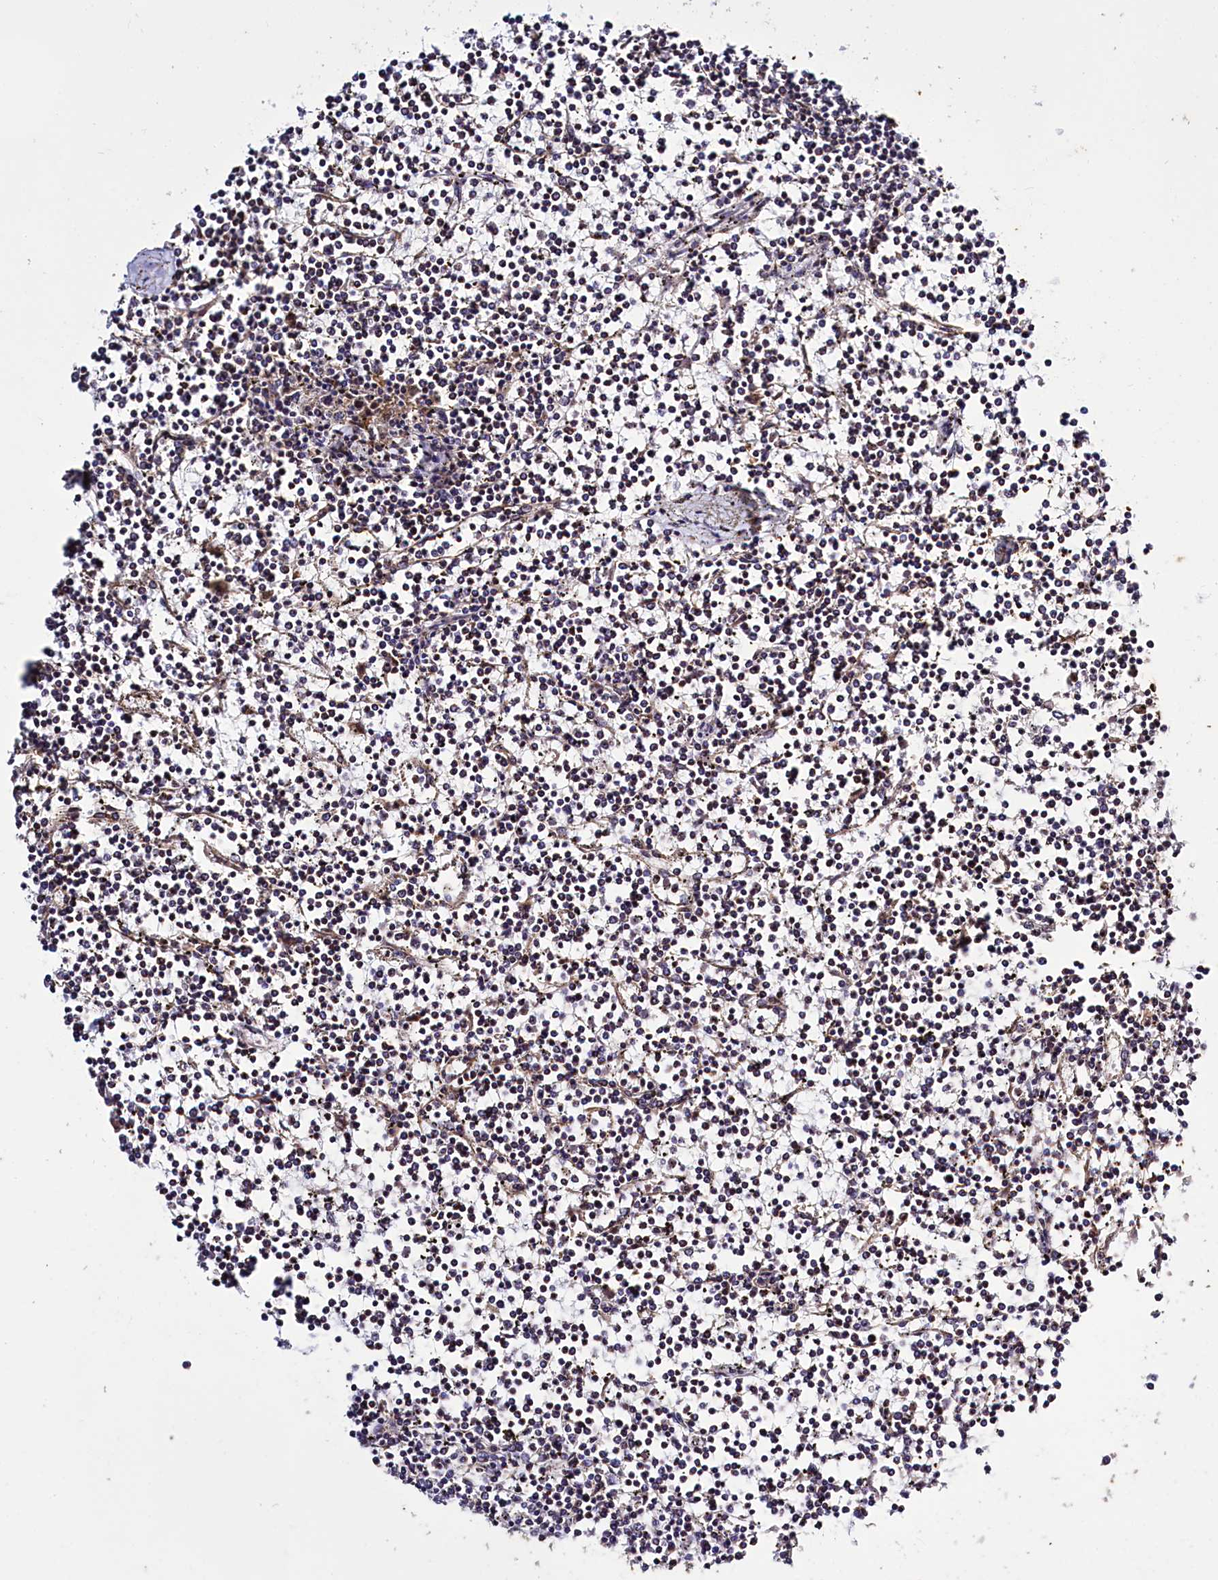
{"staining": {"intensity": "negative", "quantity": "none", "location": "none"}, "tissue": "lymphoma", "cell_type": "Tumor cells", "image_type": "cancer", "snomed": [{"axis": "morphology", "description": "Malignant lymphoma, non-Hodgkin's type, Low grade"}, {"axis": "topography", "description": "Spleen"}], "caption": "Tumor cells show no significant protein staining in lymphoma.", "gene": "DYNC2H1", "patient": {"sex": "female", "age": 19}}